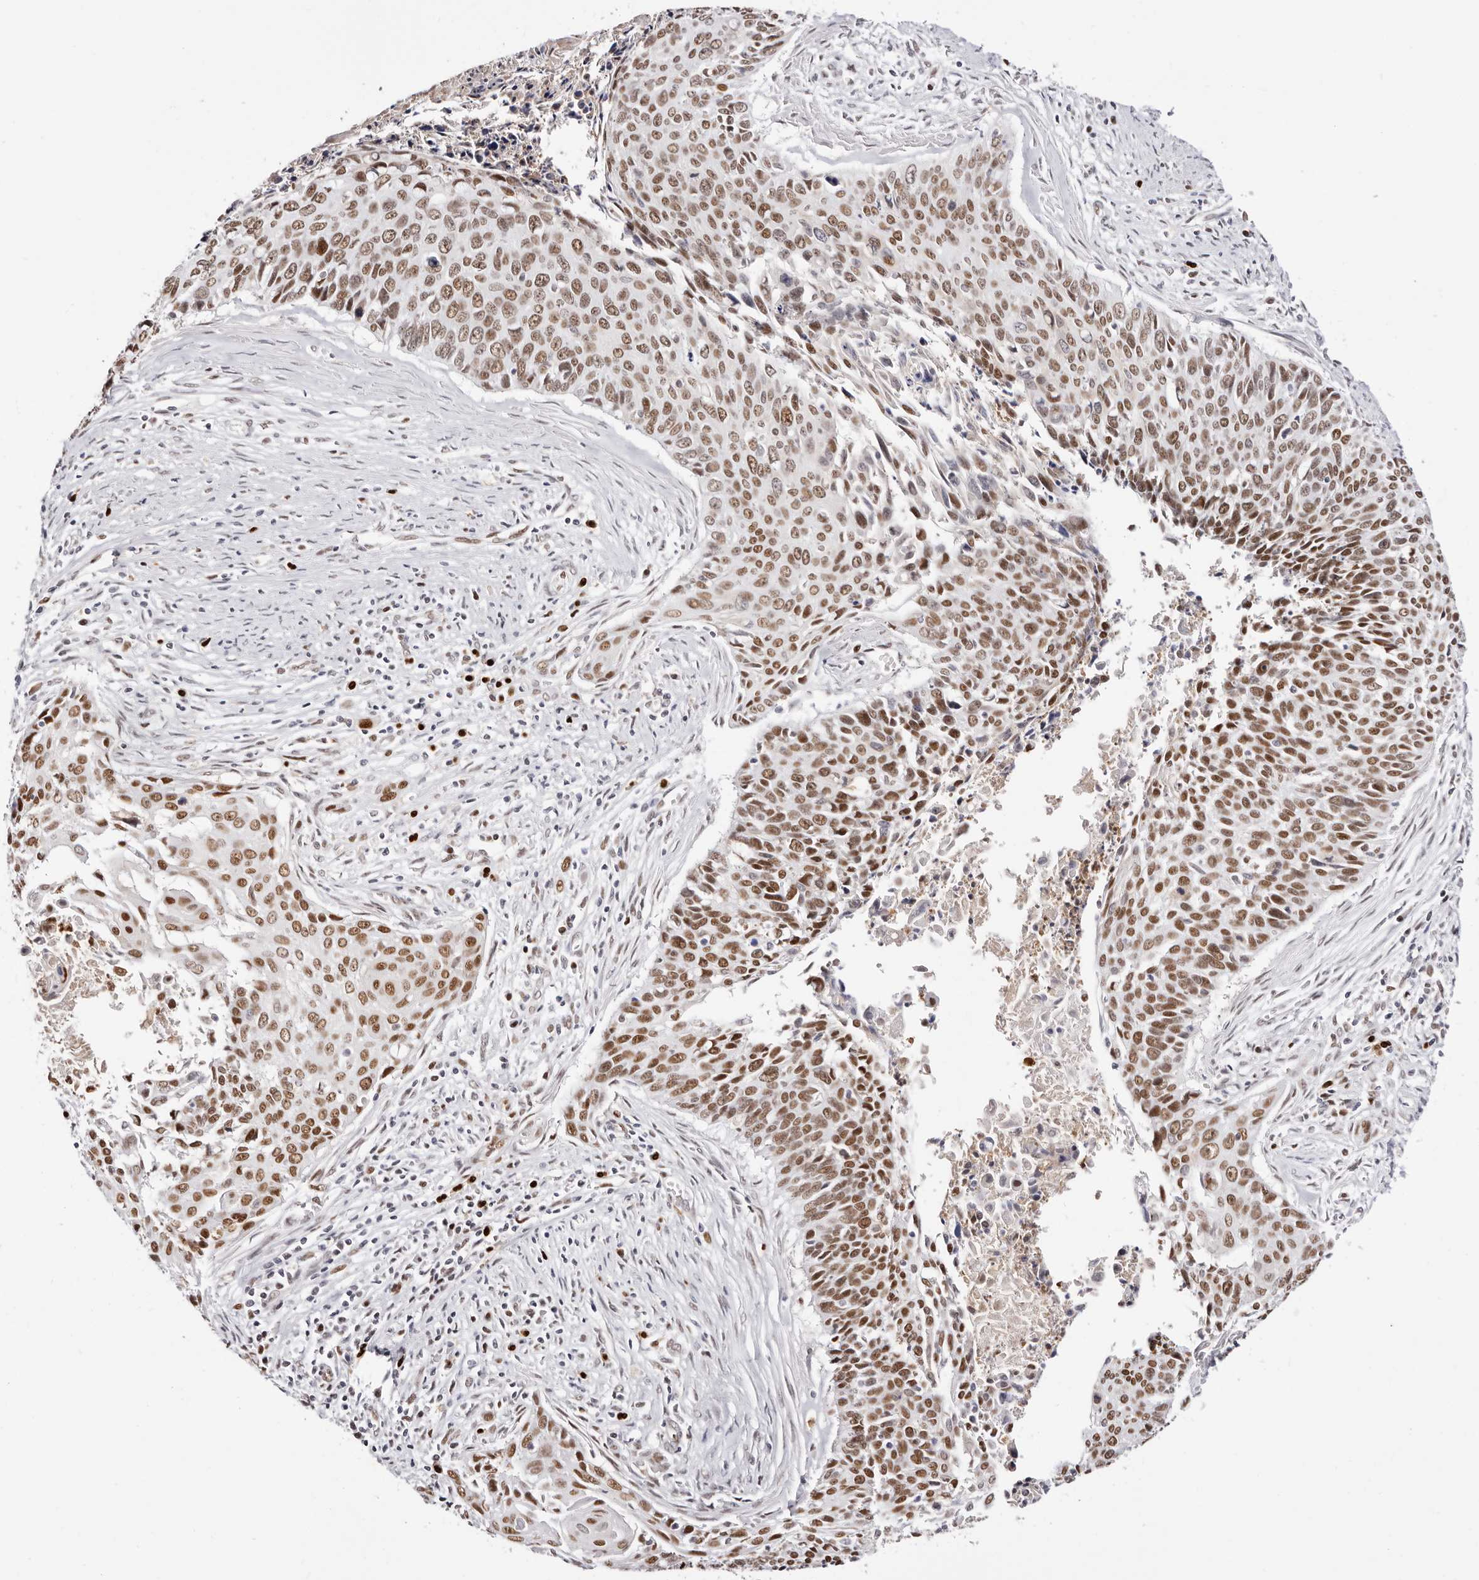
{"staining": {"intensity": "moderate", "quantity": ">75%", "location": "nuclear"}, "tissue": "cervical cancer", "cell_type": "Tumor cells", "image_type": "cancer", "snomed": [{"axis": "morphology", "description": "Squamous cell carcinoma, NOS"}, {"axis": "topography", "description": "Cervix"}], "caption": "Protein expression analysis of human cervical cancer (squamous cell carcinoma) reveals moderate nuclear staining in about >75% of tumor cells.", "gene": "TKT", "patient": {"sex": "female", "age": 55}}